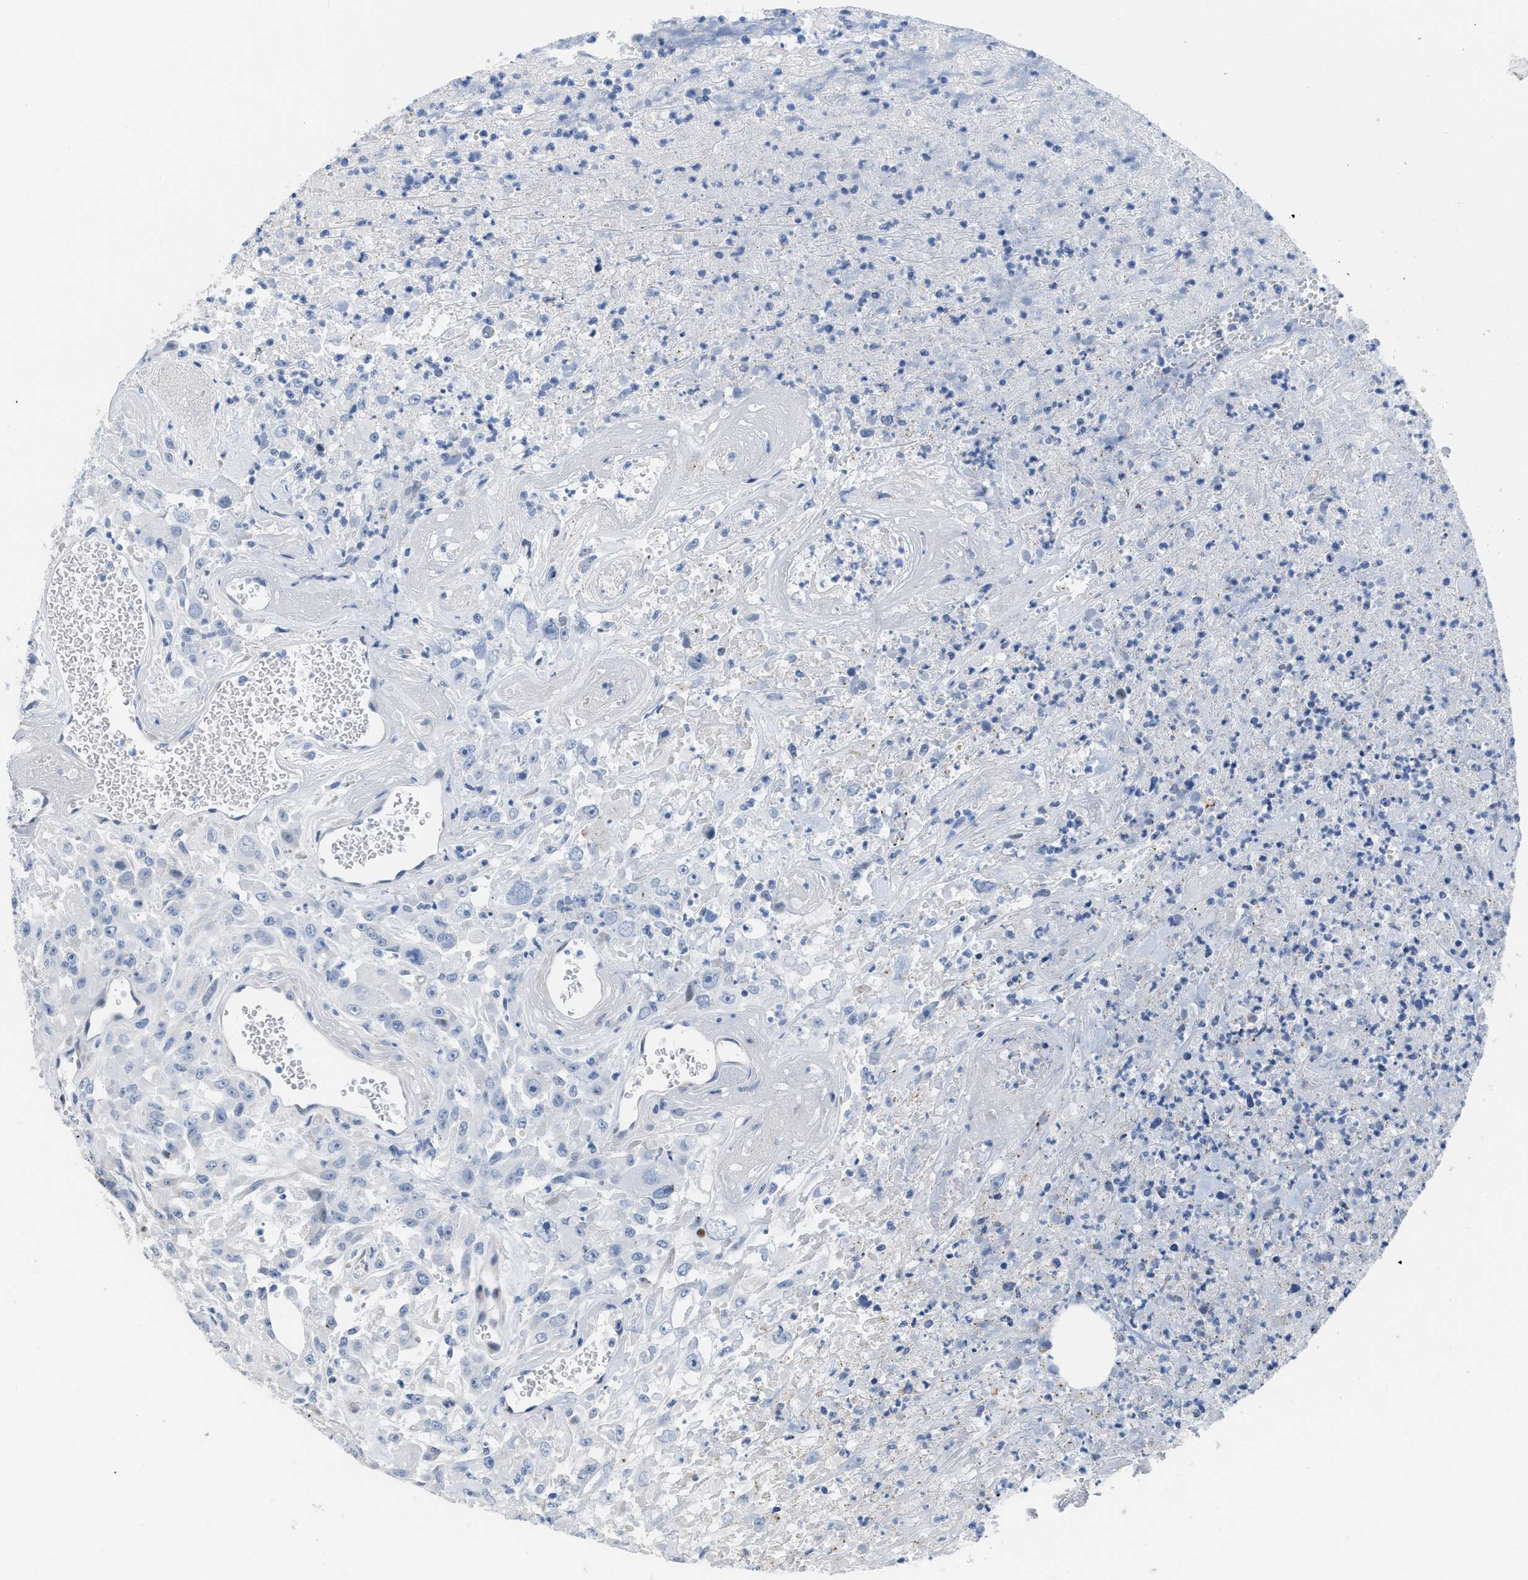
{"staining": {"intensity": "negative", "quantity": "none", "location": "none"}, "tissue": "urothelial cancer", "cell_type": "Tumor cells", "image_type": "cancer", "snomed": [{"axis": "morphology", "description": "Urothelial carcinoma, High grade"}, {"axis": "topography", "description": "Urinary bladder"}], "caption": "This is an immunohistochemistry (IHC) image of high-grade urothelial carcinoma. There is no staining in tumor cells.", "gene": "CRYM", "patient": {"sex": "male", "age": 46}}